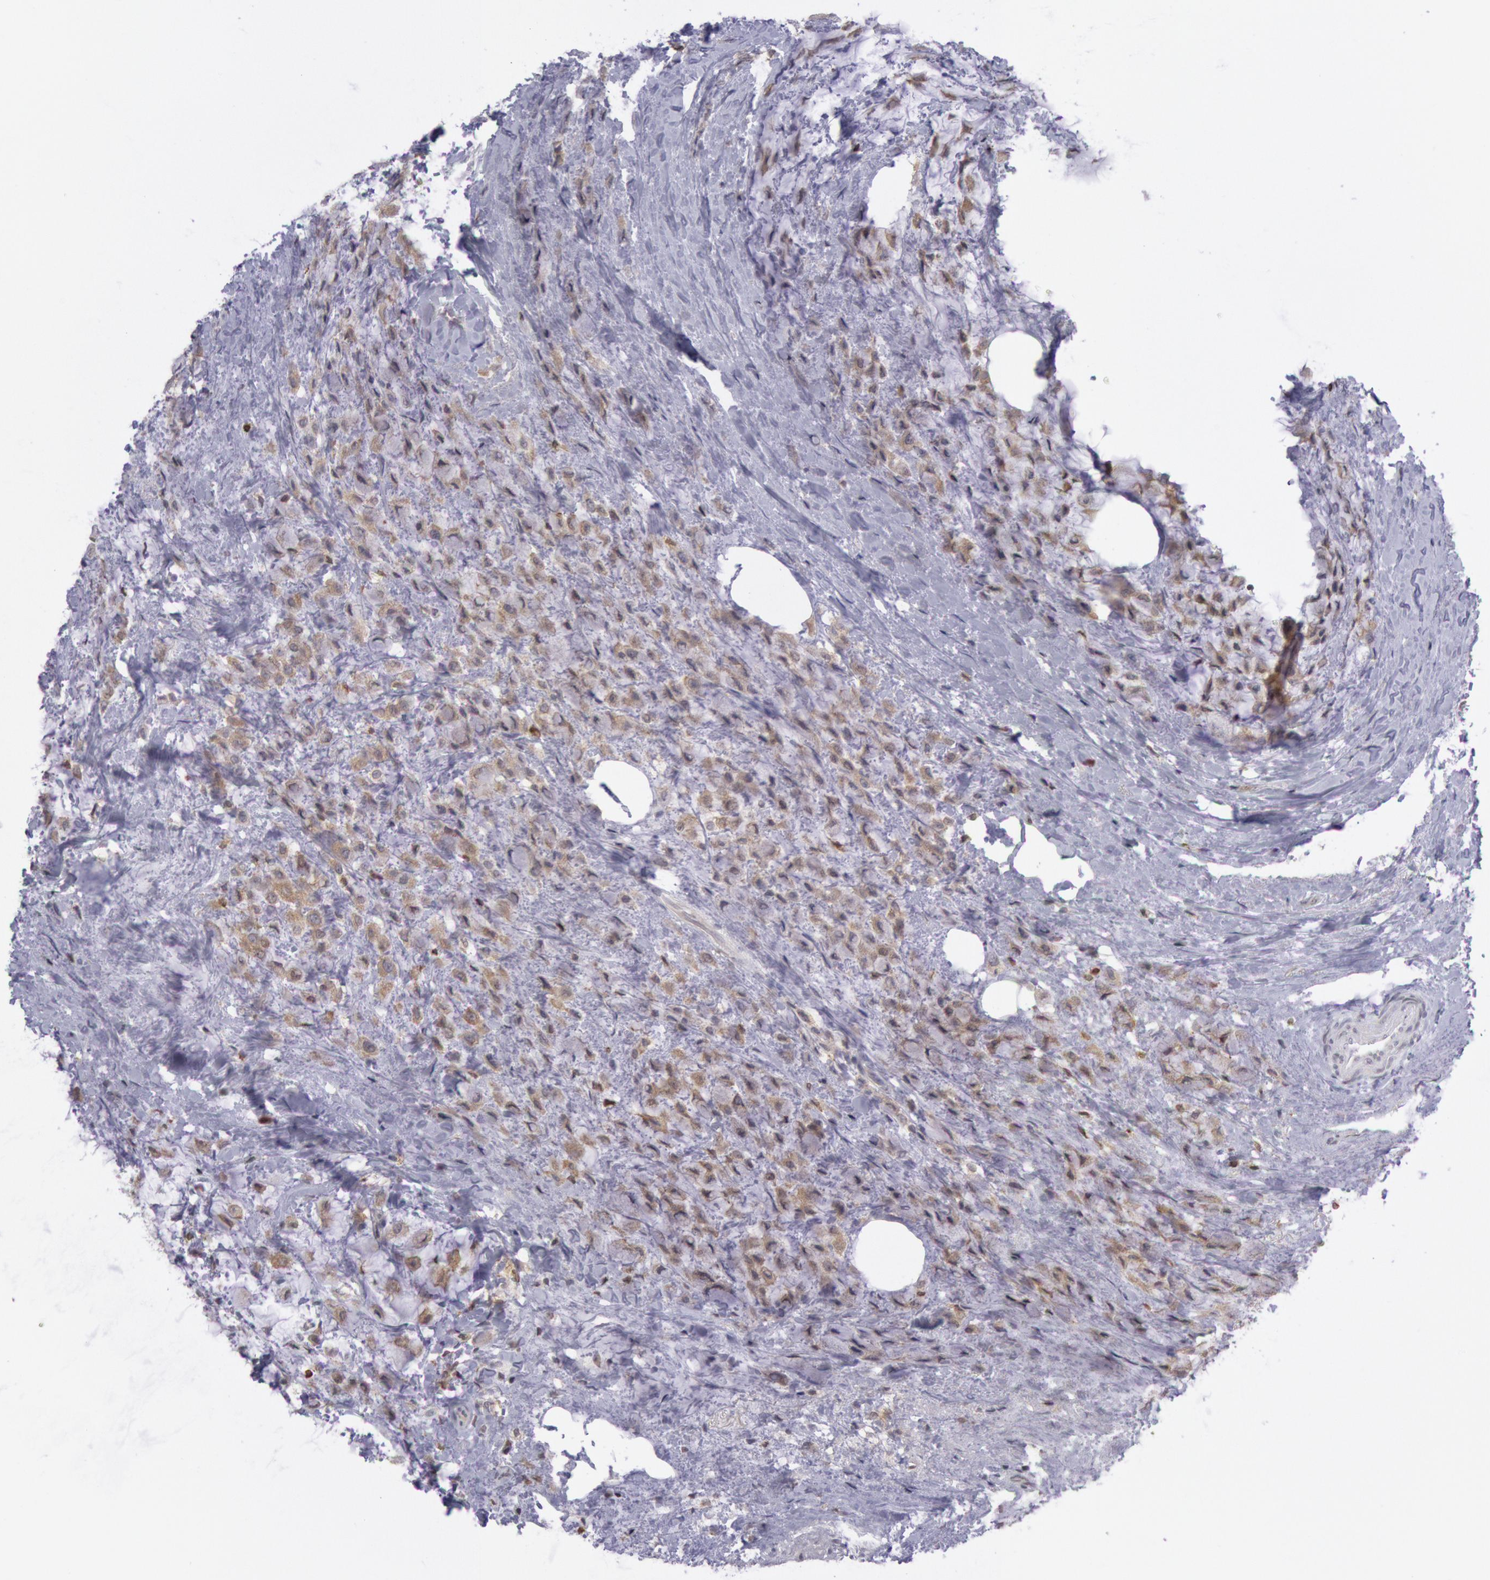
{"staining": {"intensity": "weak", "quantity": ">75%", "location": "cytoplasmic/membranous"}, "tissue": "breast cancer", "cell_type": "Tumor cells", "image_type": "cancer", "snomed": [{"axis": "morphology", "description": "Lobular carcinoma"}, {"axis": "topography", "description": "Breast"}], "caption": "Immunohistochemistry (IHC) (DAB (3,3'-diaminobenzidine)) staining of human lobular carcinoma (breast) displays weak cytoplasmic/membranous protein positivity in about >75% of tumor cells.", "gene": "PTGS2", "patient": {"sex": "female", "age": 85}}